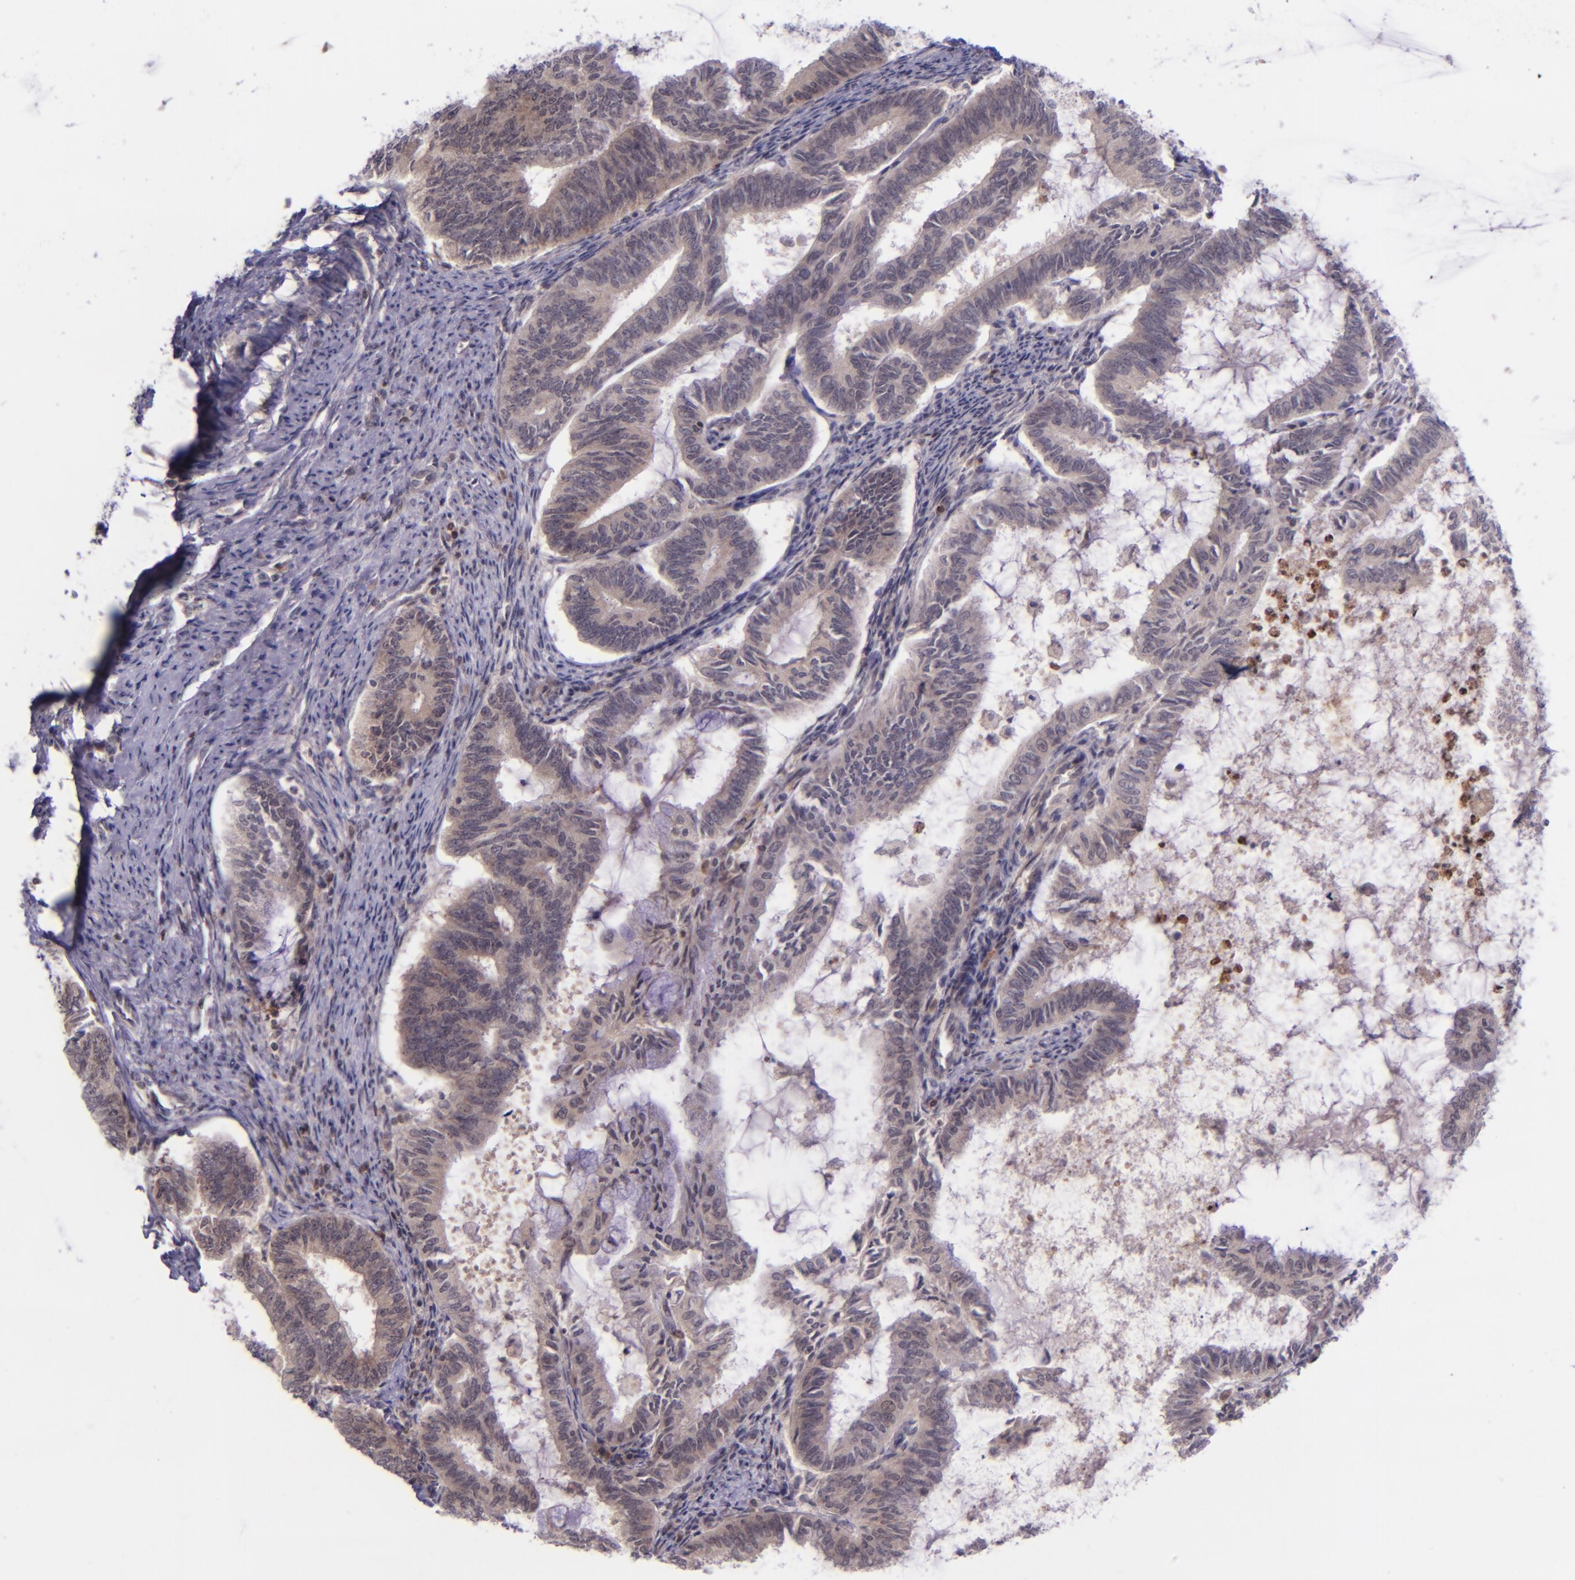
{"staining": {"intensity": "weak", "quantity": ">75%", "location": "cytoplasmic/membranous"}, "tissue": "endometrial cancer", "cell_type": "Tumor cells", "image_type": "cancer", "snomed": [{"axis": "morphology", "description": "Adenocarcinoma, NOS"}, {"axis": "topography", "description": "Endometrium"}], "caption": "About >75% of tumor cells in human adenocarcinoma (endometrial) reveal weak cytoplasmic/membranous protein positivity as visualized by brown immunohistochemical staining.", "gene": "SELL", "patient": {"sex": "female", "age": 86}}